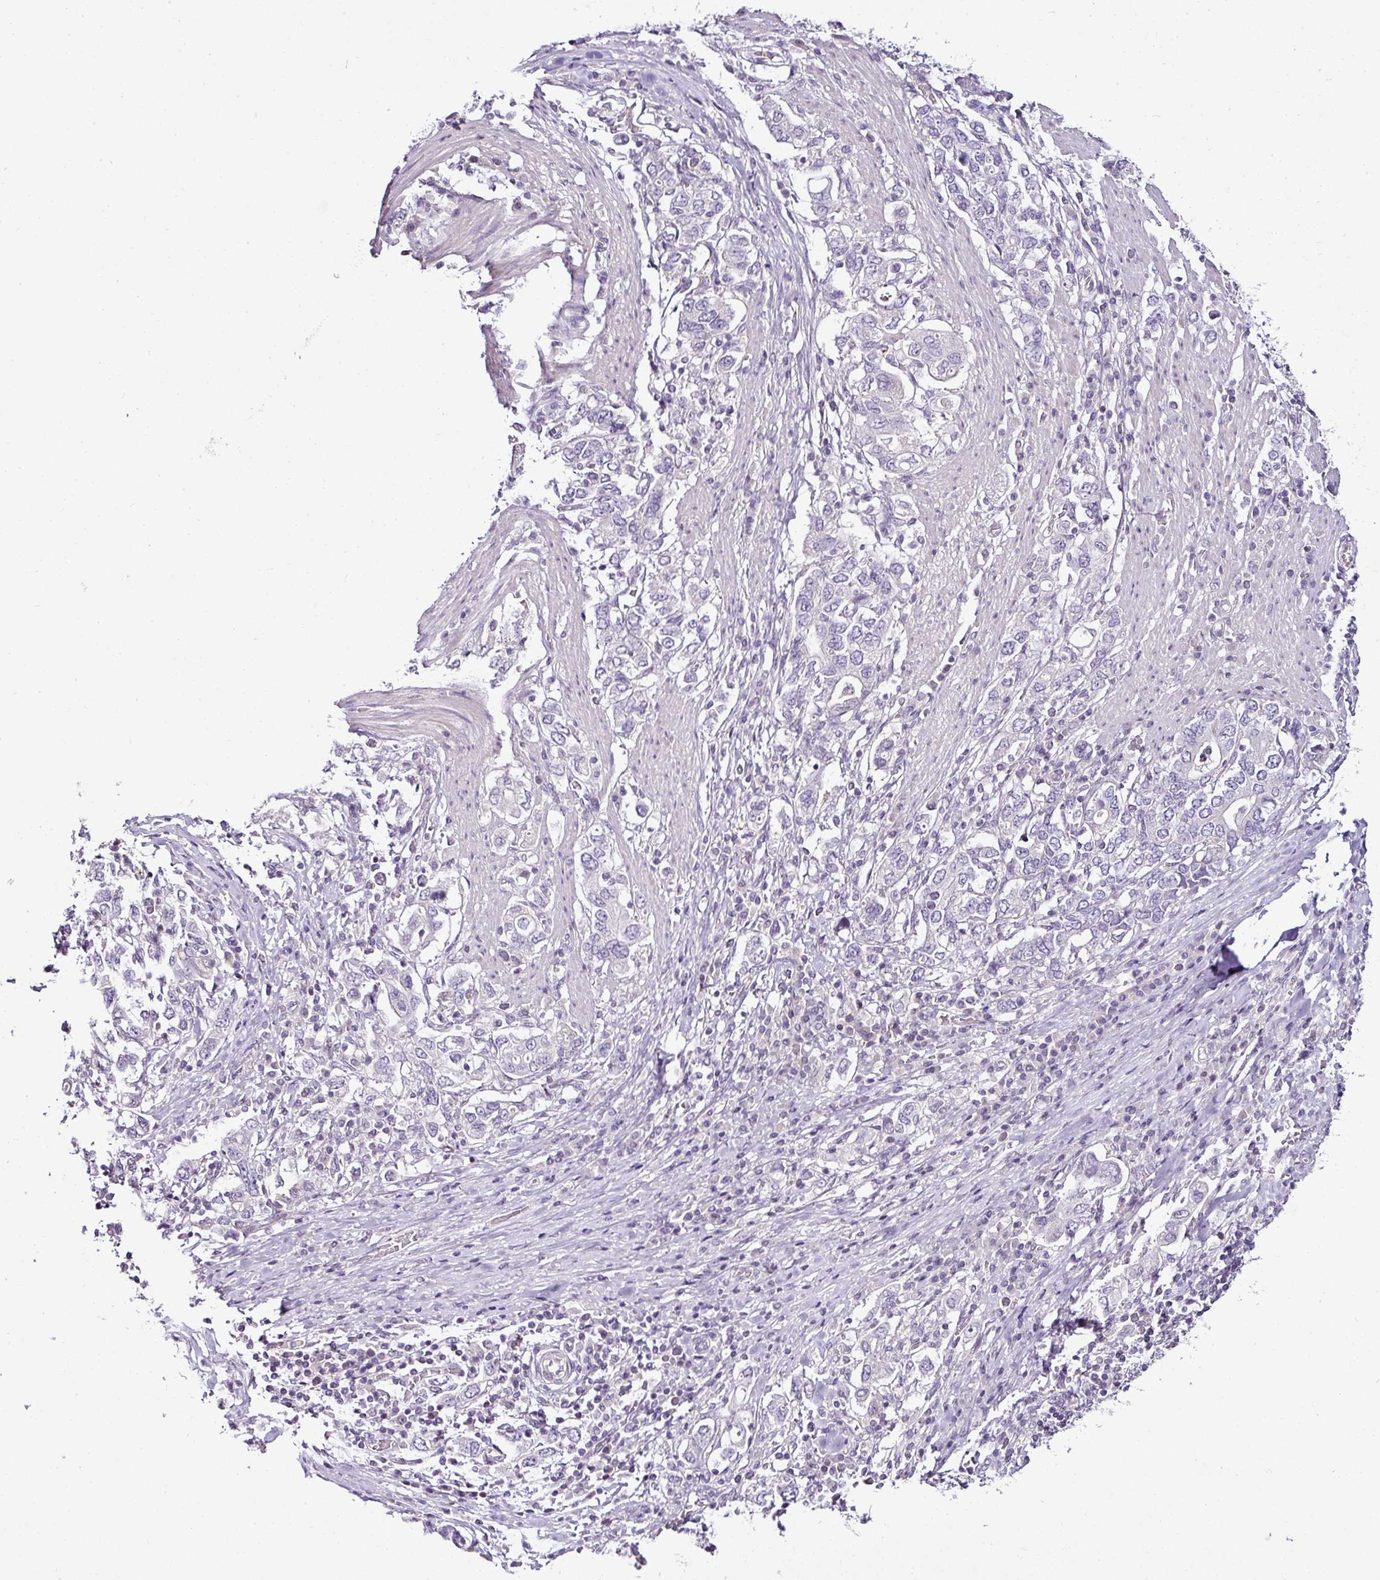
{"staining": {"intensity": "negative", "quantity": "none", "location": "none"}, "tissue": "stomach cancer", "cell_type": "Tumor cells", "image_type": "cancer", "snomed": [{"axis": "morphology", "description": "Adenocarcinoma, NOS"}, {"axis": "topography", "description": "Stomach, upper"}, {"axis": "topography", "description": "Stomach"}], "caption": "This micrograph is of stomach cancer stained with immunohistochemistry to label a protein in brown with the nuclei are counter-stained blue. There is no expression in tumor cells. Brightfield microscopy of immunohistochemistry stained with DAB (3,3'-diaminobenzidine) (brown) and hematoxylin (blue), captured at high magnification.", "gene": "TEX30", "patient": {"sex": "male", "age": 62}}